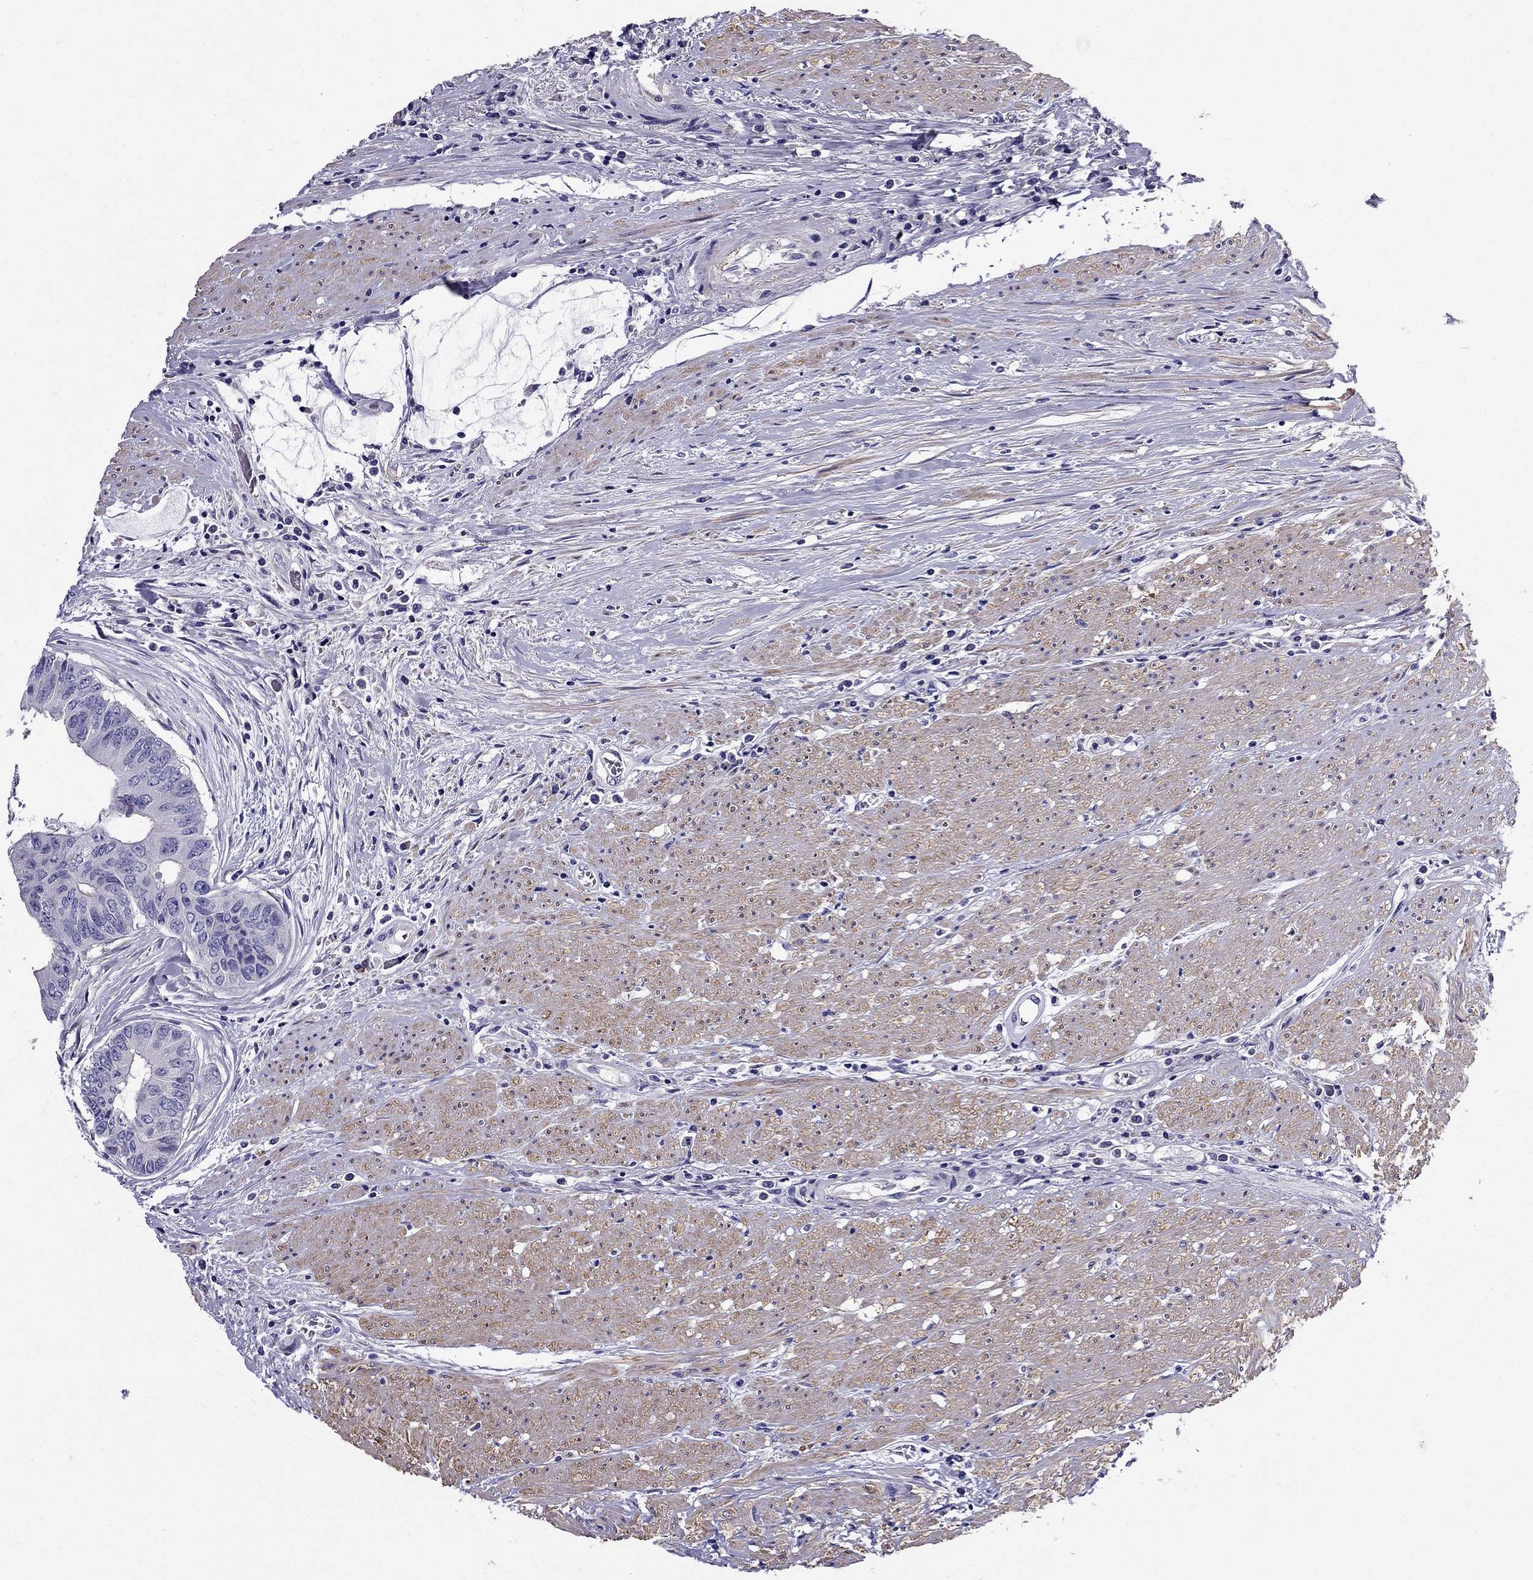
{"staining": {"intensity": "negative", "quantity": "none", "location": "none"}, "tissue": "colorectal cancer", "cell_type": "Tumor cells", "image_type": "cancer", "snomed": [{"axis": "morphology", "description": "Adenocarcinoma, NOS"}, {"axis": "topography", "description": "Rectum"}], "caption": "IHC micrograph of neoplastic tissue: human adenocarcinoma (colorectal) stained with DAB (3,3'-diaminobenzidine) shows no significant protein staining in tumor cells.", "gene": "GPR50", "patient": {"sex": "male", "age": 59}}